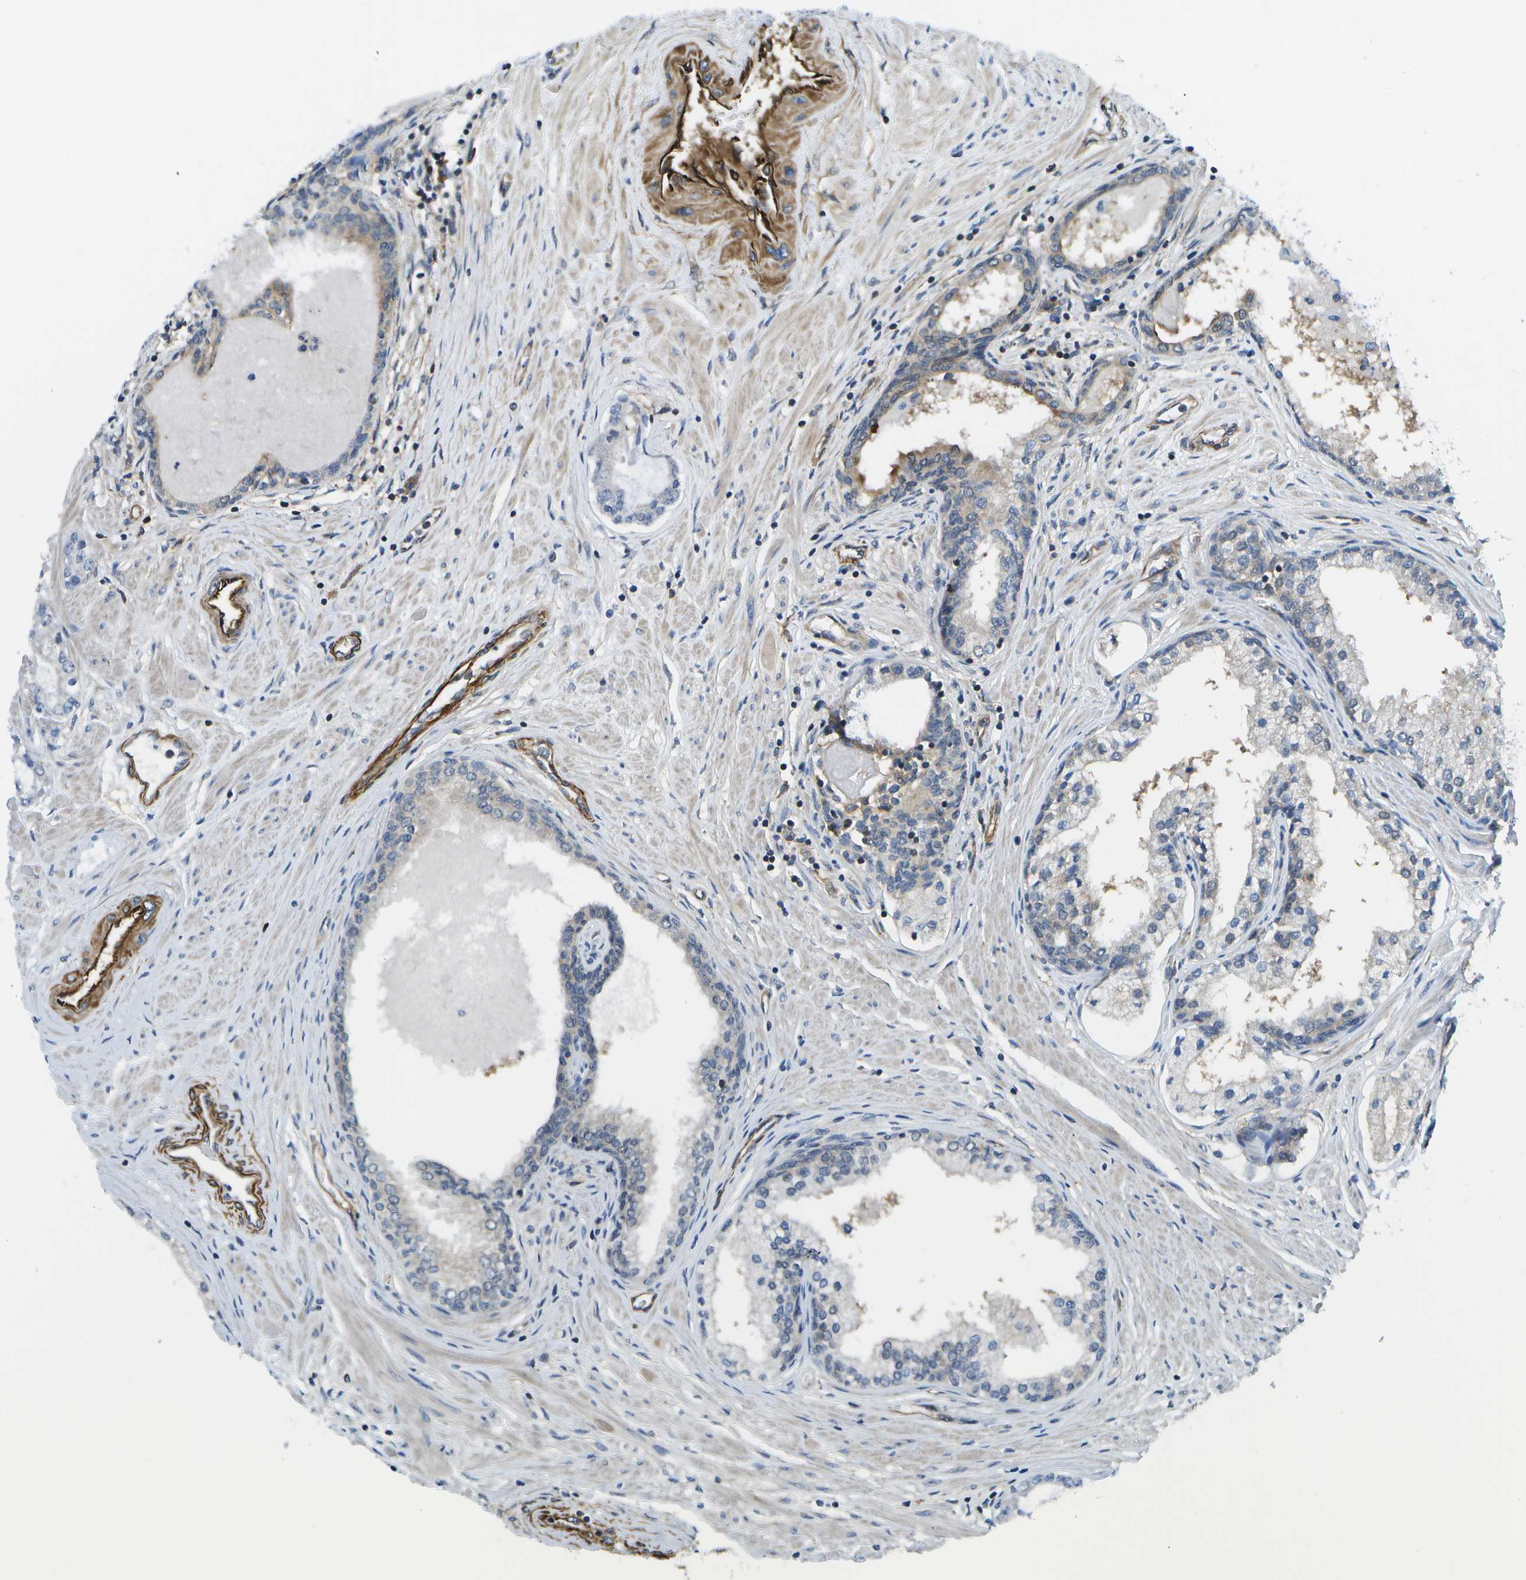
{"staining": {"intensity": "negative", "quantity": "none", "location": "none"}, "tissue": "prostate cancer", "cell_type": "Tumor cells", "image_type": "cancer", "snomed": [{"axis": "morphology", "description": "Adenocarcinoma, Low grade"}, {"axis": "topography", "description": "Prostate"}], "caption": "An image of human adenocarcinoma (low-grade) (prostate) is negative for staining in tumor cells.", "gene": "KIAA0040", "patient": {"sex": "male", "age": 63}}